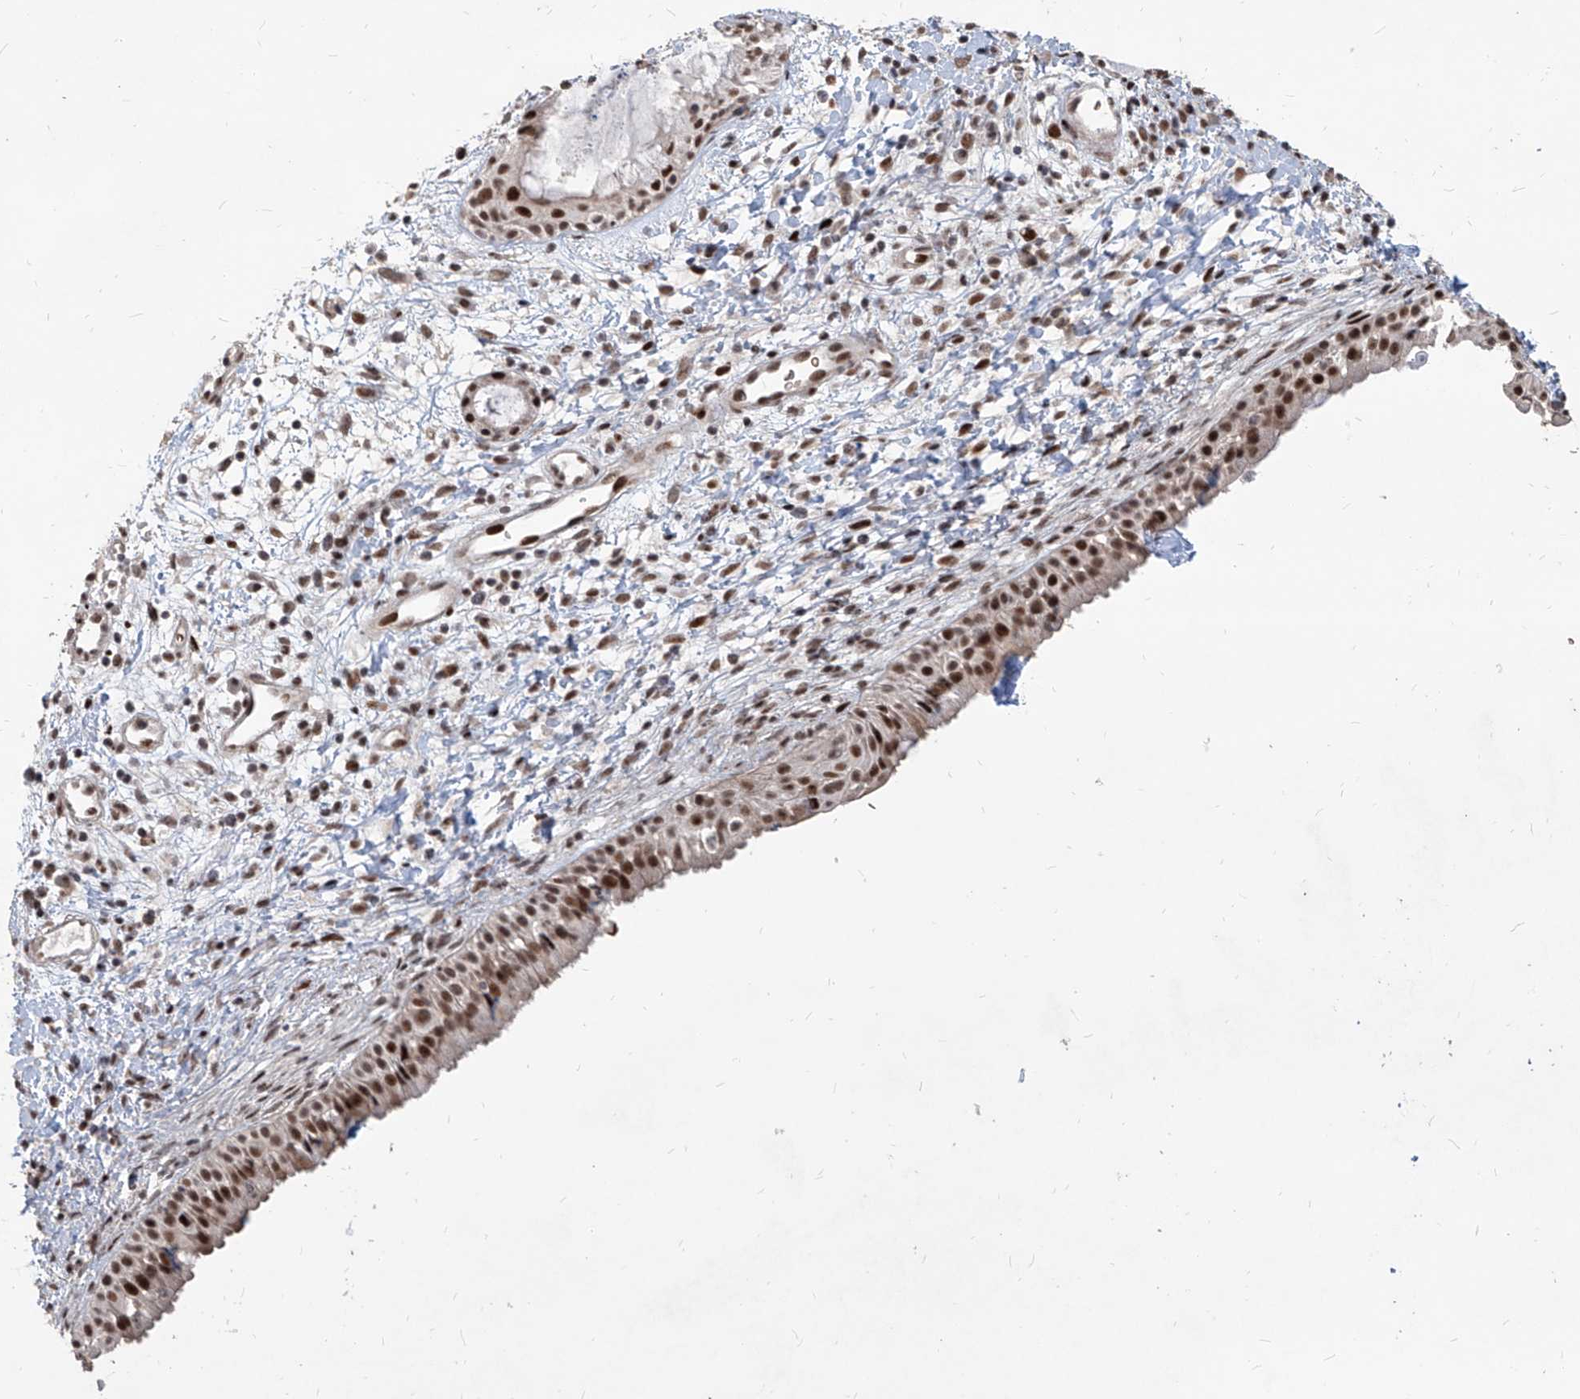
{"staining": {"intensity": "strong", "quantity": ">75%", "location": "nuclear"}, "tissue": "nasopharynx", "cell_type": "Respiratory epithelial cells", "image_type": "normal", "snomed": [{"axis": "morphology", "description": "Normal tissue, NOS"}, {"axis": "topography", "description": "Nasopharynx"}], "caption": "A high amount of strong nuclear positivity is appreciated in approximately >75% of respiratory epithelial cells in unremarkable nasopharynx.", "gene": "IRF2", "patient": {"sex": "male", "age": 22}}